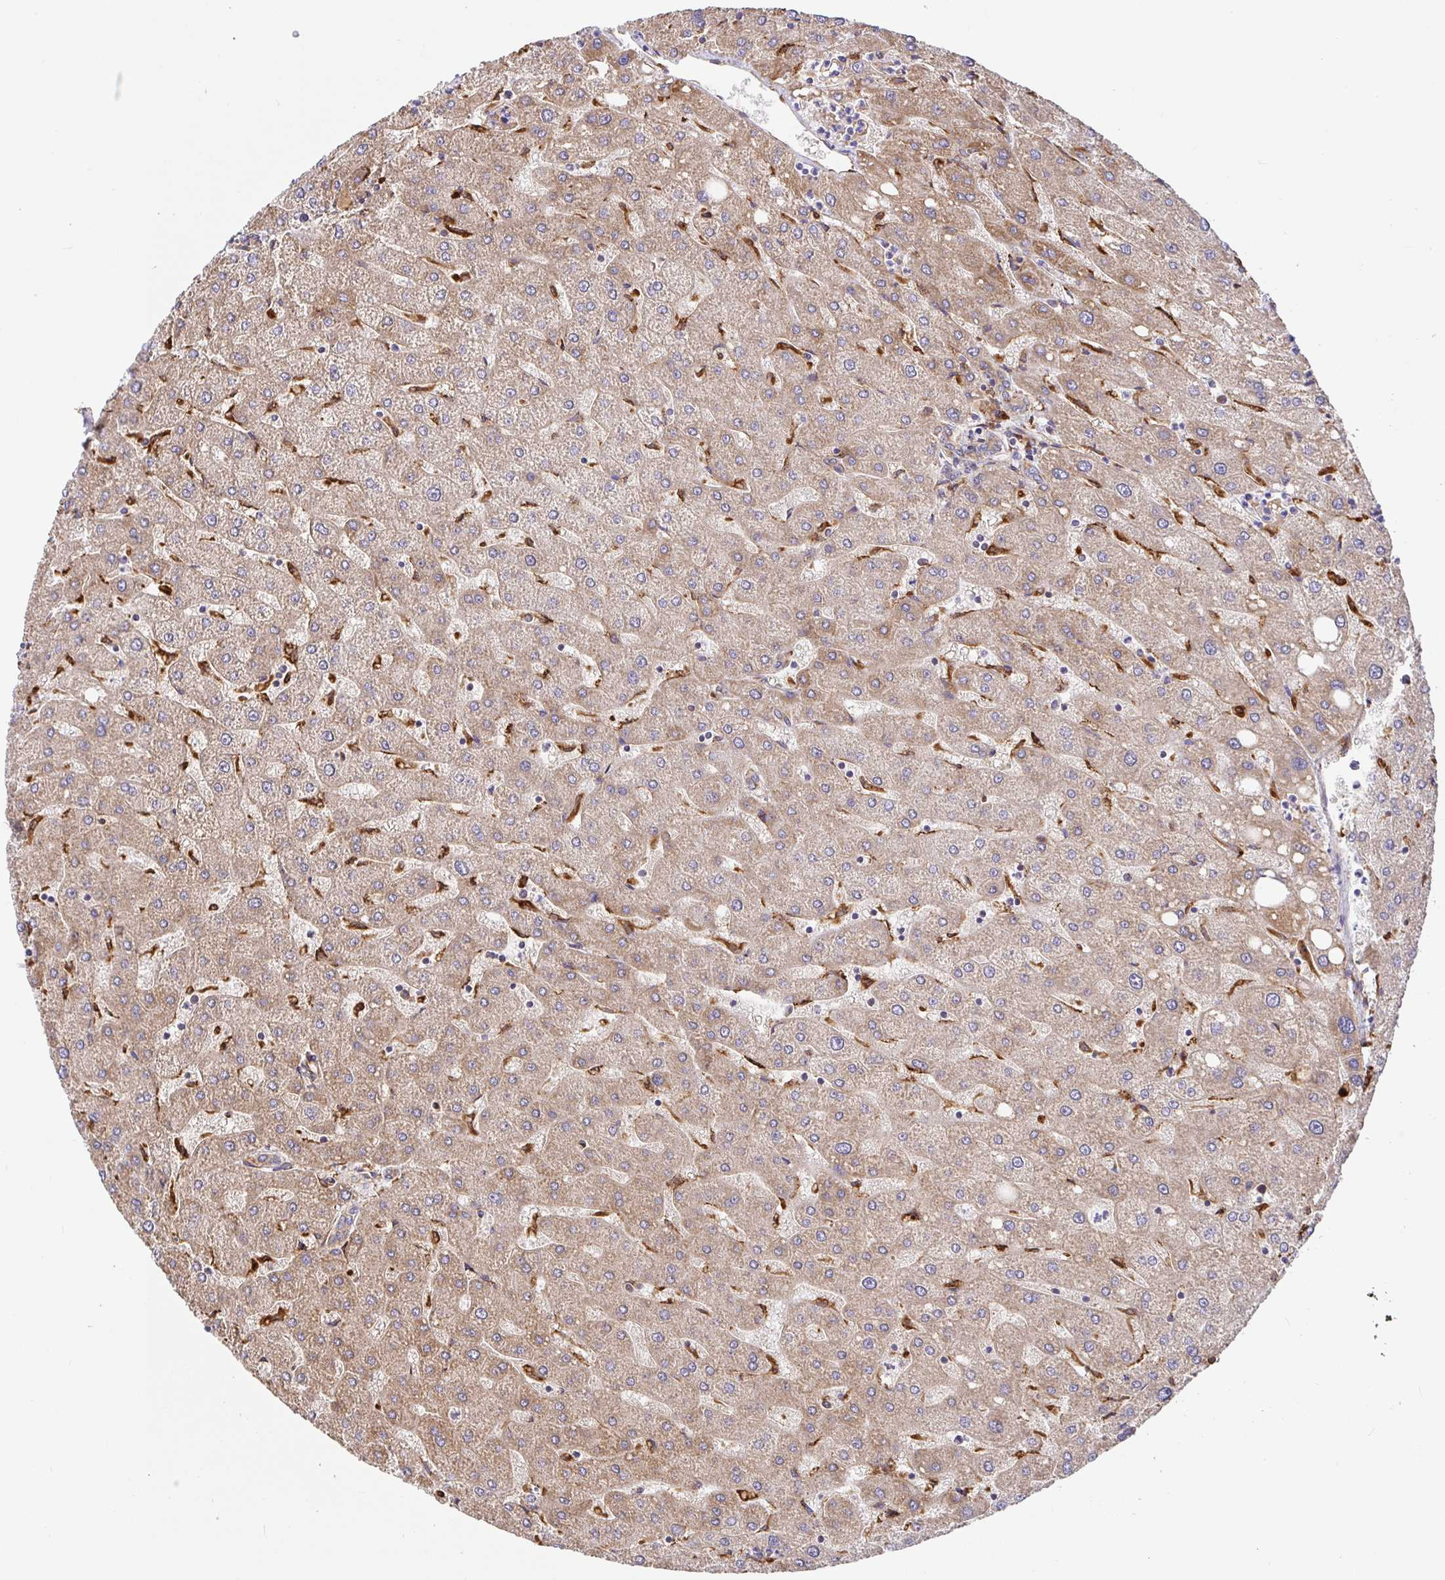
{"staining": {"intensity": "moderate", "quantity": ">75%", "location": "cytoplasmic/membranous"}, "tissue": "liver", "cell_type": "Cholangiocytes", "image_type": "normal", "snomed": [{"axis": "morphology", "description": "Normal tissue, NOS"}, {"axis": "topography", "description": "Liver"}], "caption": "Immunohistochemistry (IHC) (DAB) staining of normal human liver reveals moderate cytoplasmic/membranous protein staining in about >75% of cholangiocytes. The staining was performed using DAB to visualize the protein expression in brown, while the nuclei were stained in blue with hematoxylin (Magnification: 20x).", "gene": "MAOA", "patient": {"sex": "male", "age": 67}}